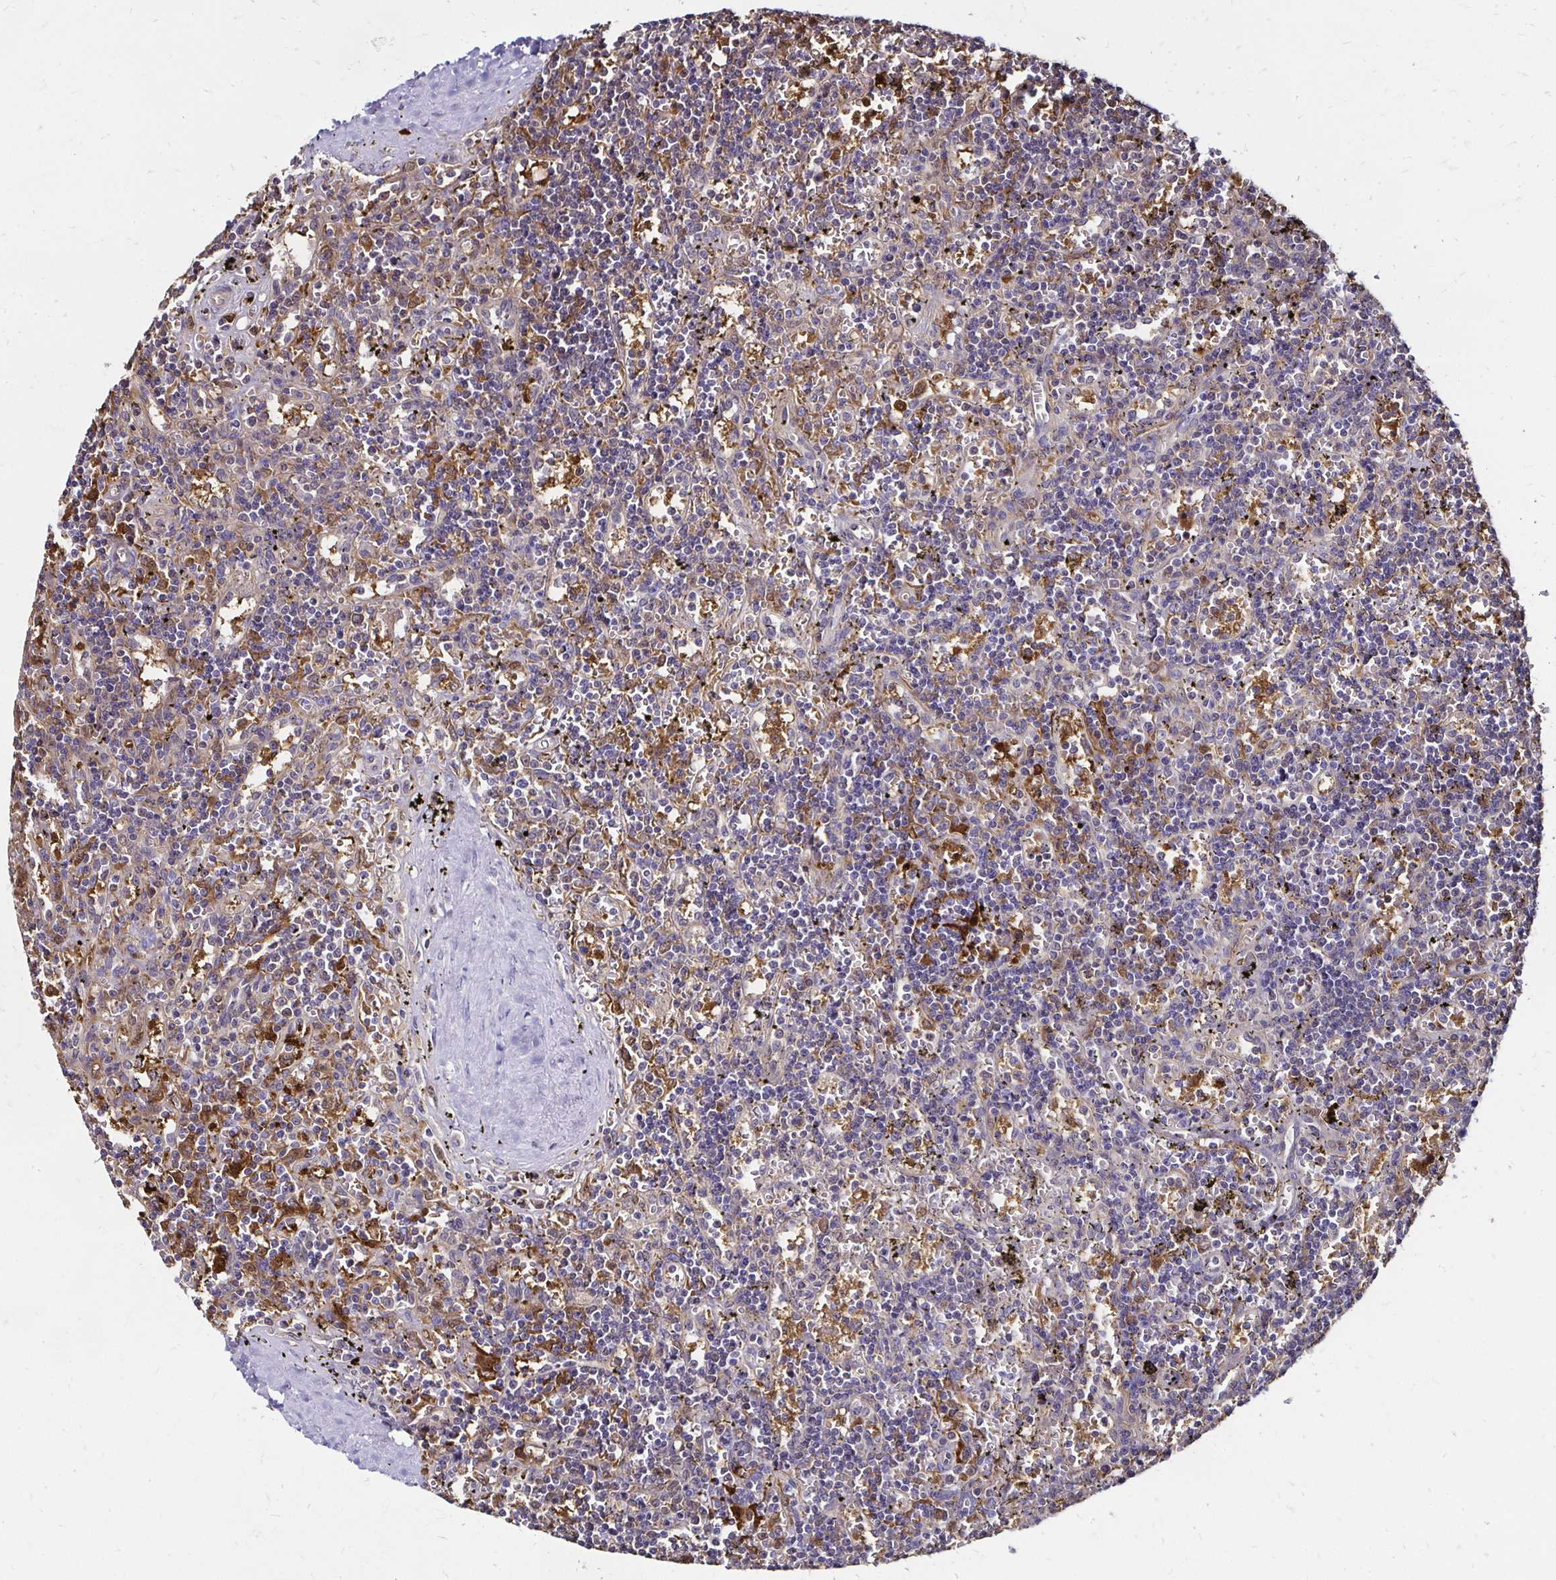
{"staining": {"intensity": "negative", "quantity": "none", "location": "none"}, "tissue": "lymphoma", "cell_type": "Tumor cells", "image_type": "cancer", "snomed": [{"axis": "morphology", "description": "Malignant lymphoma, non-Hodgkin's type, Low grade"}, {"axis": "topography", "description": "Spleen"}], "caption": "Immunohistochemistry (IHC) image of lymphoma stained for a protein (brown), which shows no staining in tumor cells.", "gene": "TXN", "patient": {"sex": "male", "age": 60}}